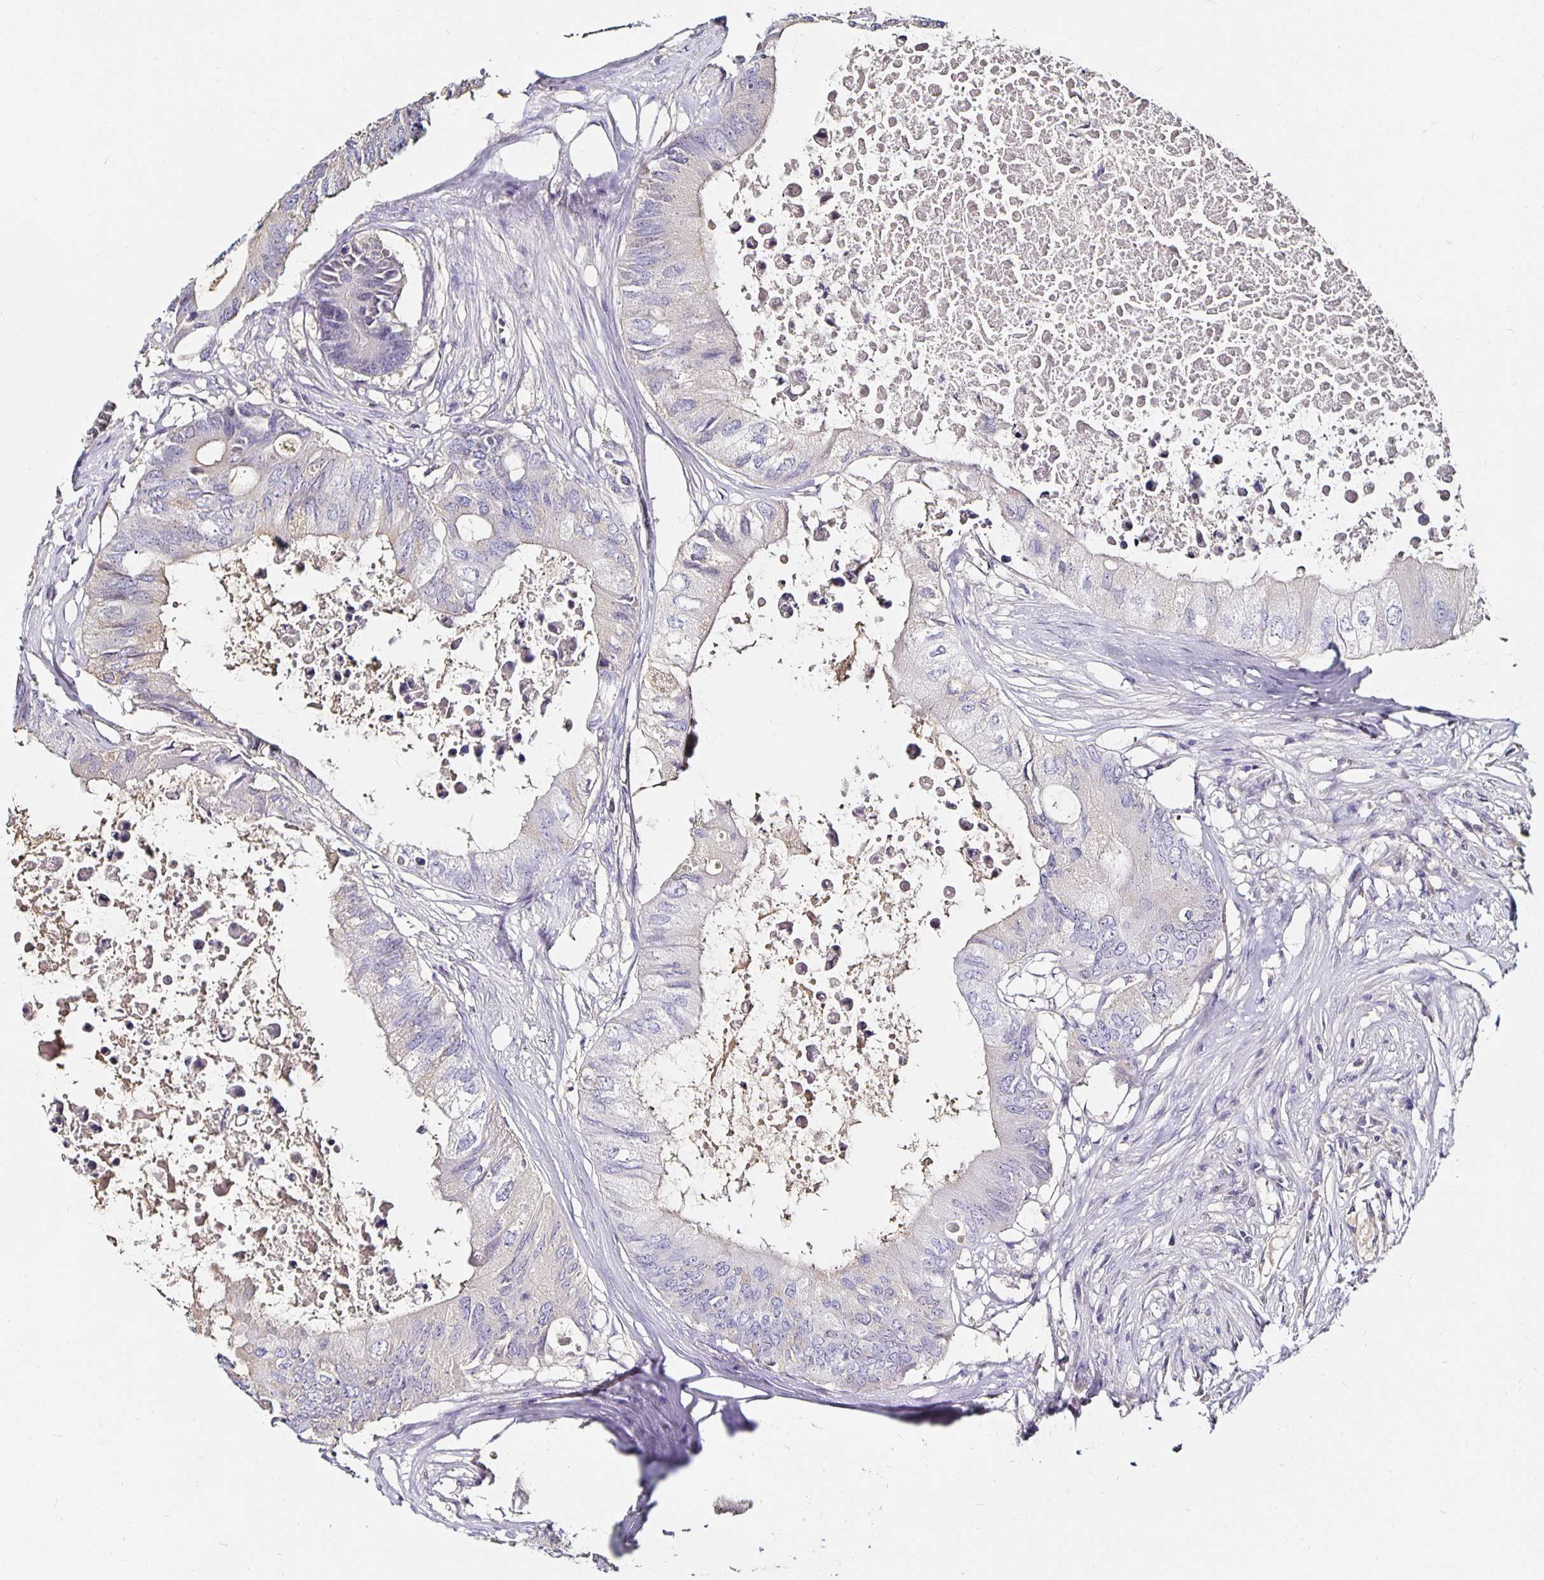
{"staining": {"intensity": "negative", "quantity": "none", "location": "none"}, "tissue": "colorectal cancer", "cell_type": "Tumor cells", "image_type": "cancer", "snomed": [{"axis": "morphology", "description": "Adenocarcinoma, NOS"}, {"axis": "topography", "description": "Colon"}], "caption": "Immunohistochemistry (IHC) of colorectal cancer demonstrates no positivity in tumor cells.", "gene": "TTR", "patient": {"sex": "male", "age": 71}}